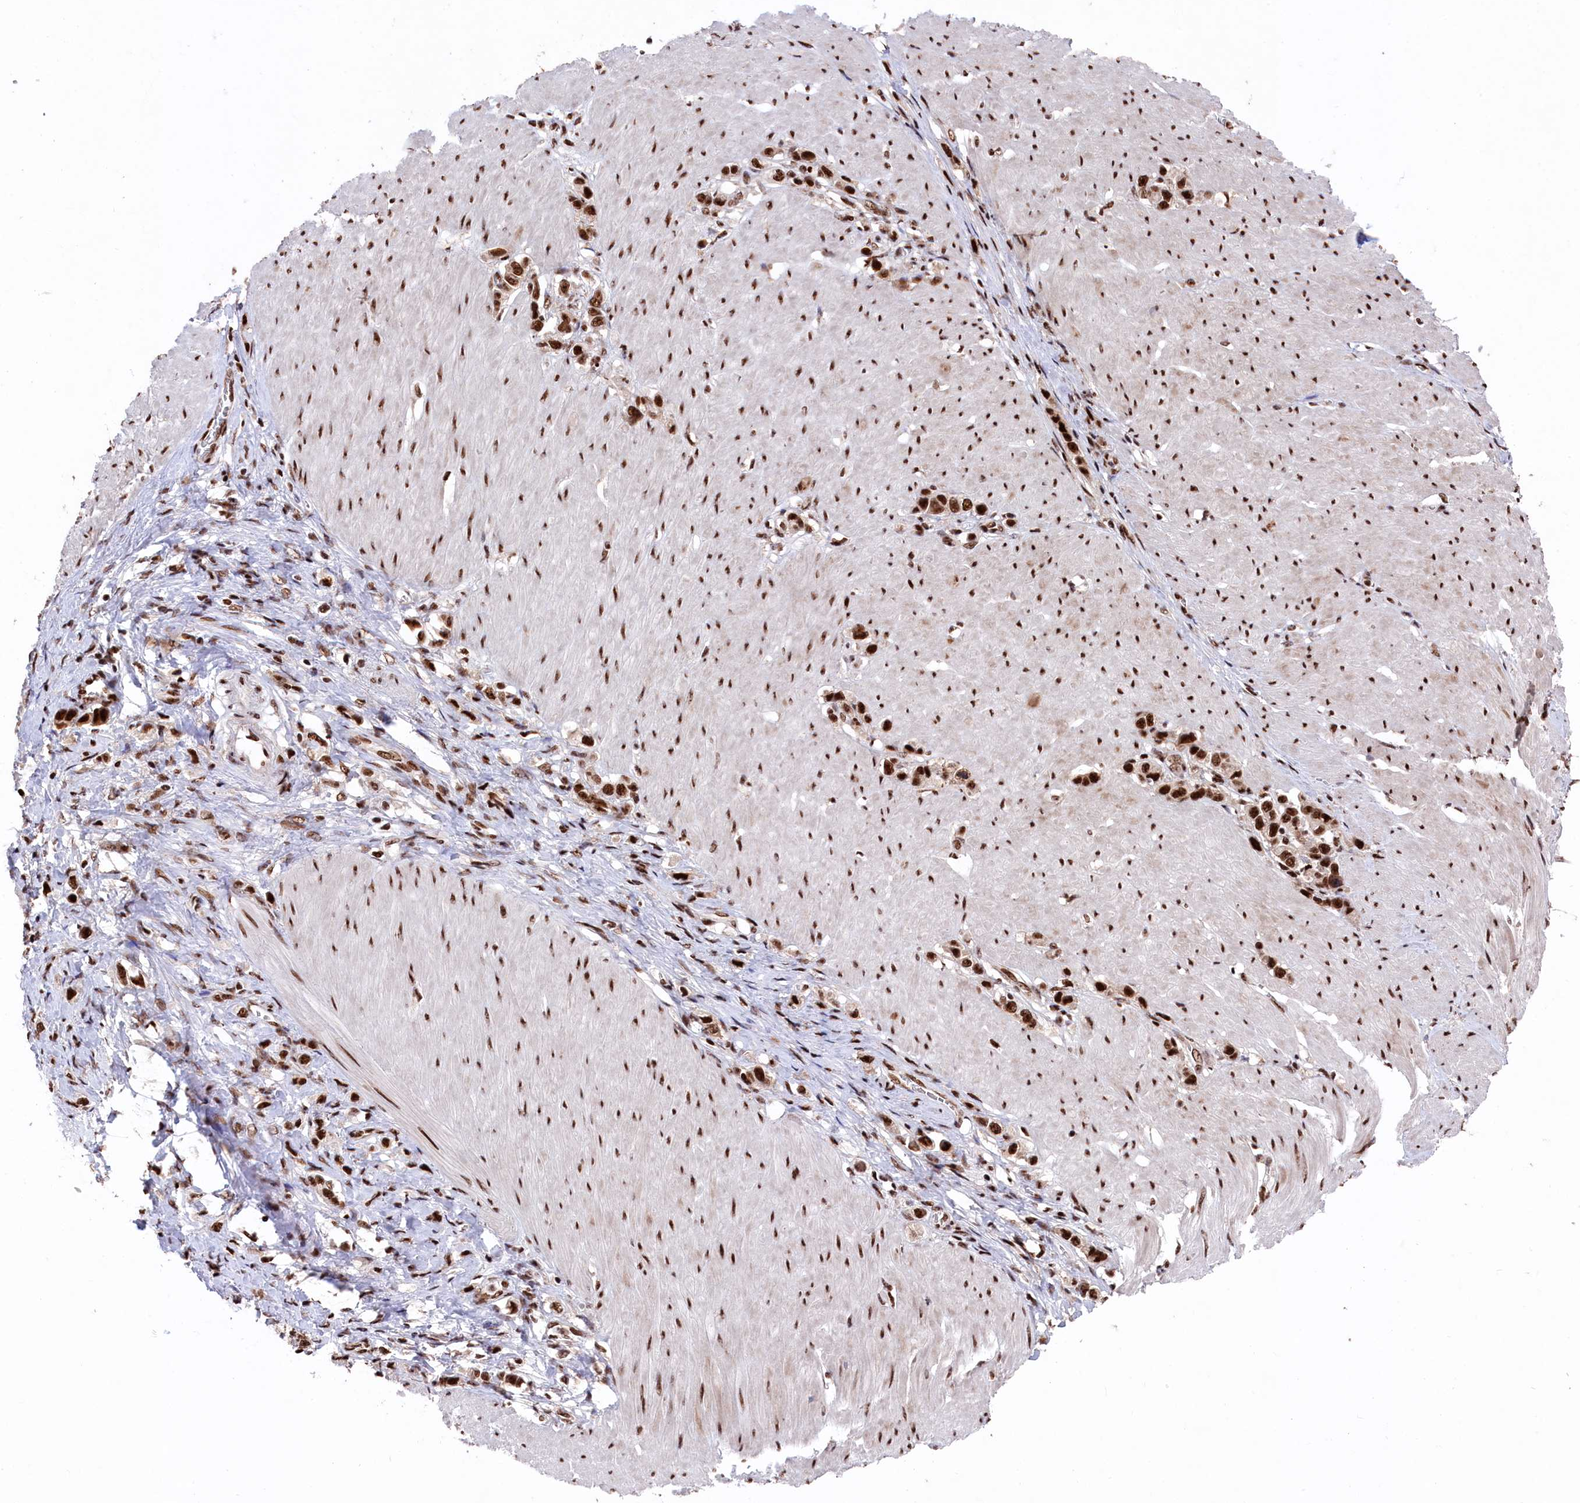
{"staining": {"intensity": "strong", "quantity": ">75%", "location": "nuclear"}, "tissue": "stomach cancer", "cell_type": "Tumor cells", "image_type": "cancer", "snomed": [{"axis": "morphology", "description": "Normal tissue, NOS"}, {"axis": "morphology", "description": "Adenocarcinoma, NOS"}, {"axis": "topography", "description": "Stomach, upper"}, {"axis": "topography", "description": "Stomach"}], "caption": "Protein analysis of stomach cancer (adenocarcinoma) tissue exhibits strong nuclear positivity in about >75% of tumor cells.", "gene": "PRPF31", "patient": {"sex": "female", "age": 65}}